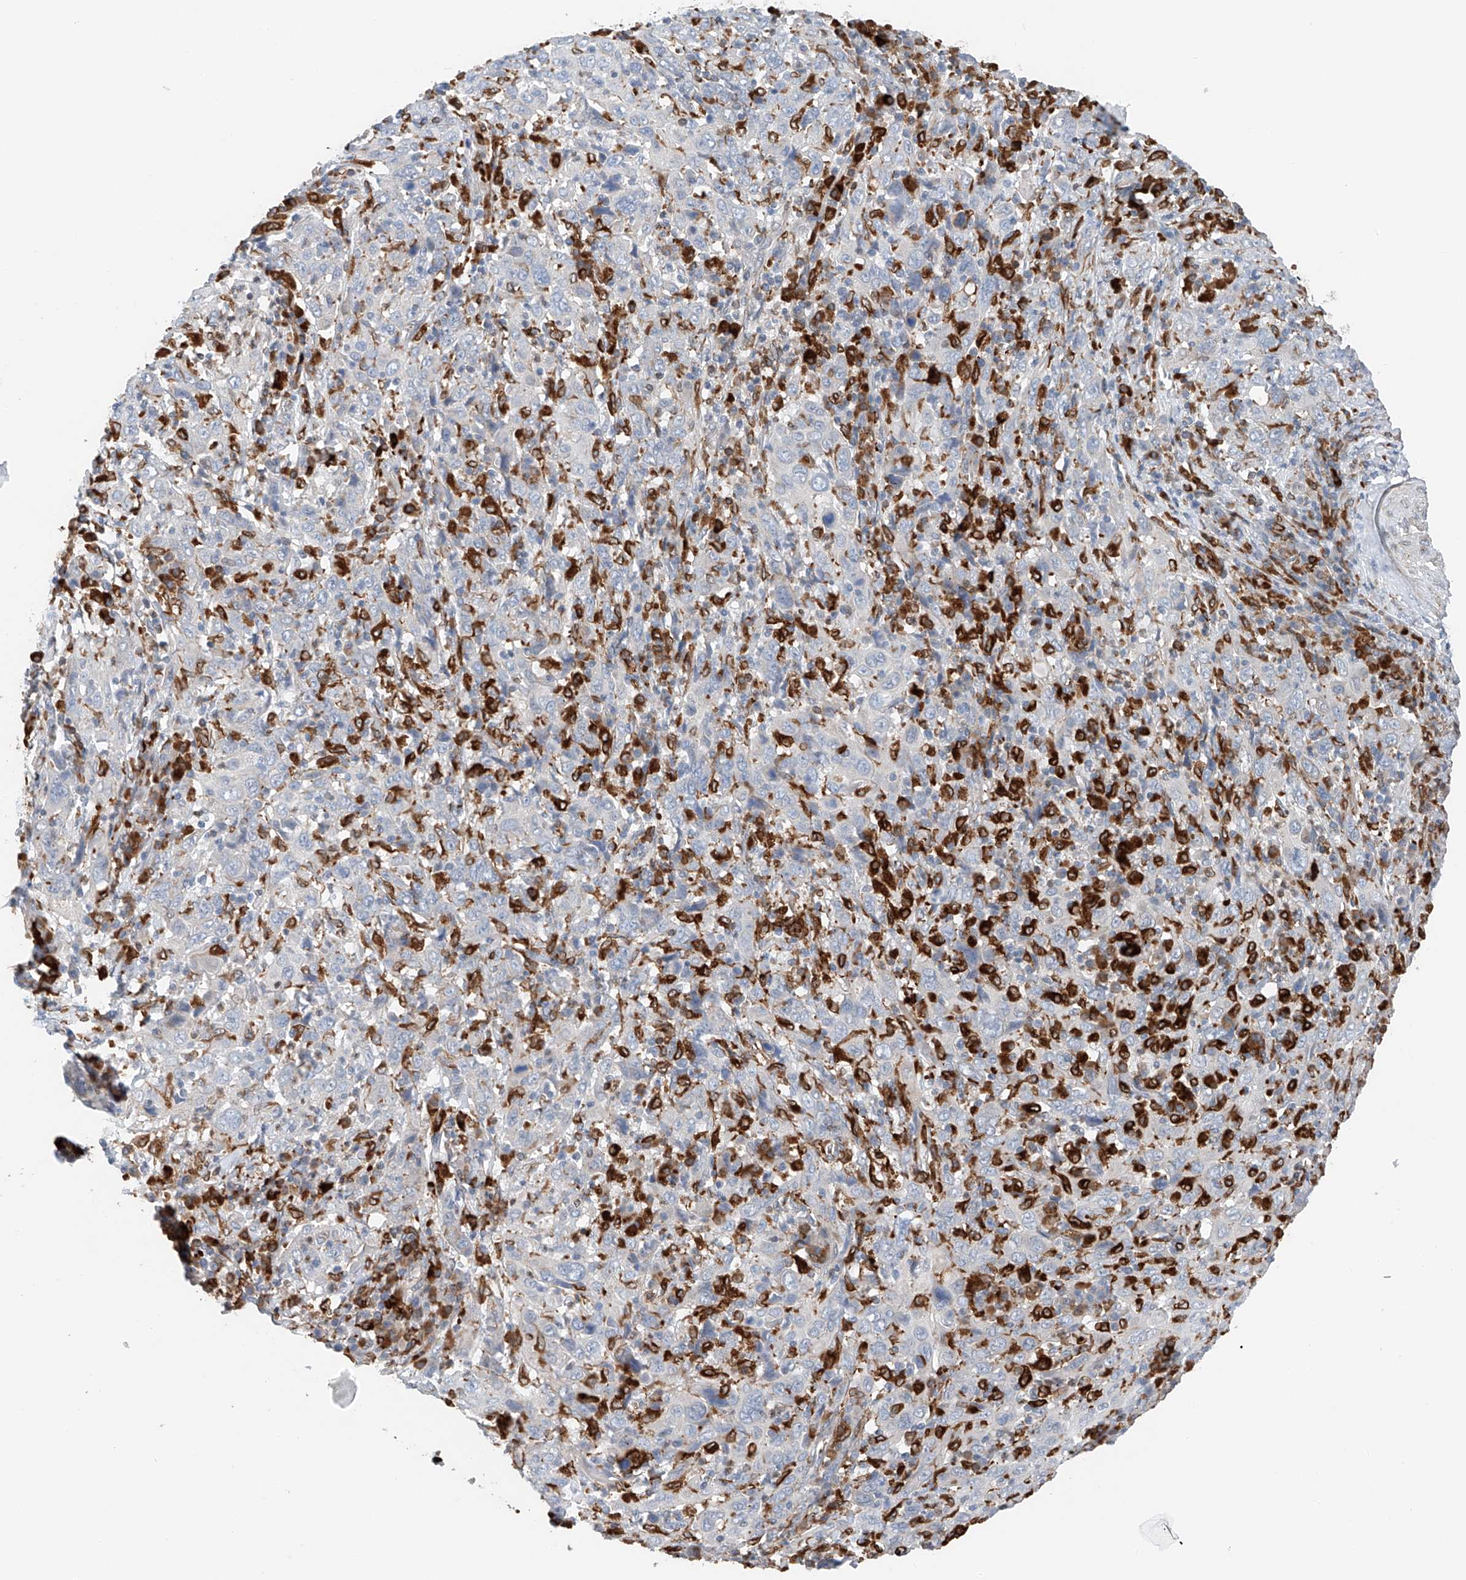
{"staining": {"intensity": "negative", "quantity": "none", "location": "none"}, "tissue": "cervical cancer", "cell_type": "Tumor cells", "image_type": "cancer", "snomed": [{"axis": "morphology", "description": "Squamous cell carcinoma, NOS"}, {"axis": "topography", "description": "Cervix"}], "caption": "Tumor cells show no significant protein staining in cervical squamous cell carcinoma. (Brightfield microscopy of DAB (3,3'-diaminobenzidine) immunohistochemistry at high magnification).", "gene": "TBXAS1", "patient": {"sex": "female", "age": 46}}